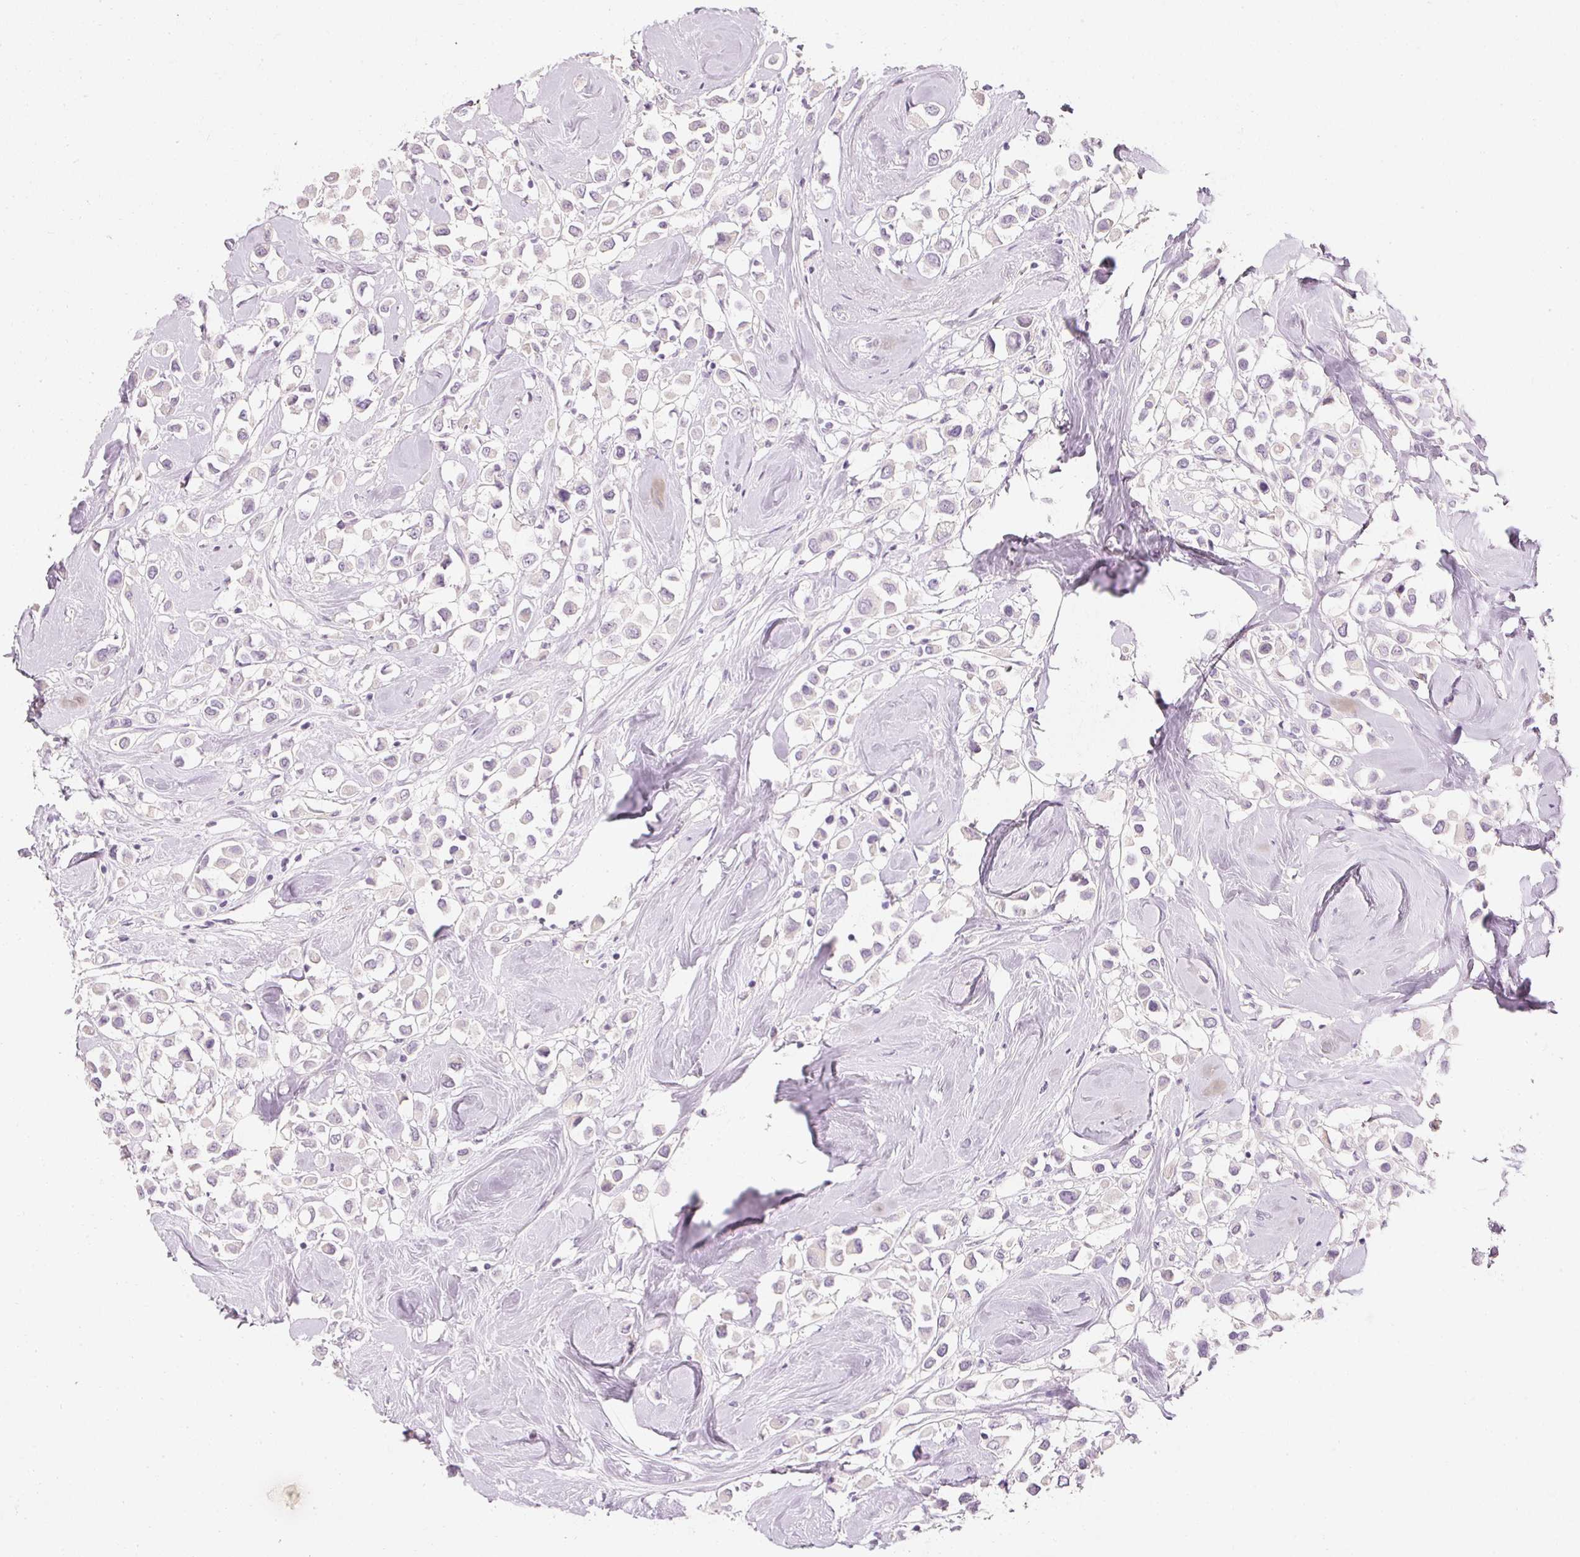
{"staining": {"intensity": "negative", "quantity": "none", "location": "none"}, "tissue": "breast cancer", "cell_type": "Tumor cells", "image_type": "cancer", "snomed": [{"axis": "morphology", "description": "Duct carcinoma"}, {"axis": "topography", "description": "Breast"}], "caption": "High magnification brightfield microscopy of infiltrating ductal carcinoma (breast) stained with DAB (3,3'-diaminobenzidine) (brown) and counterstained with hematoxylin (blue): tumor cells show no significant expression. Nuclei are stained in blue.", "gene": "ELAVL3", "patient": {"sex": "female", "age": 61}}